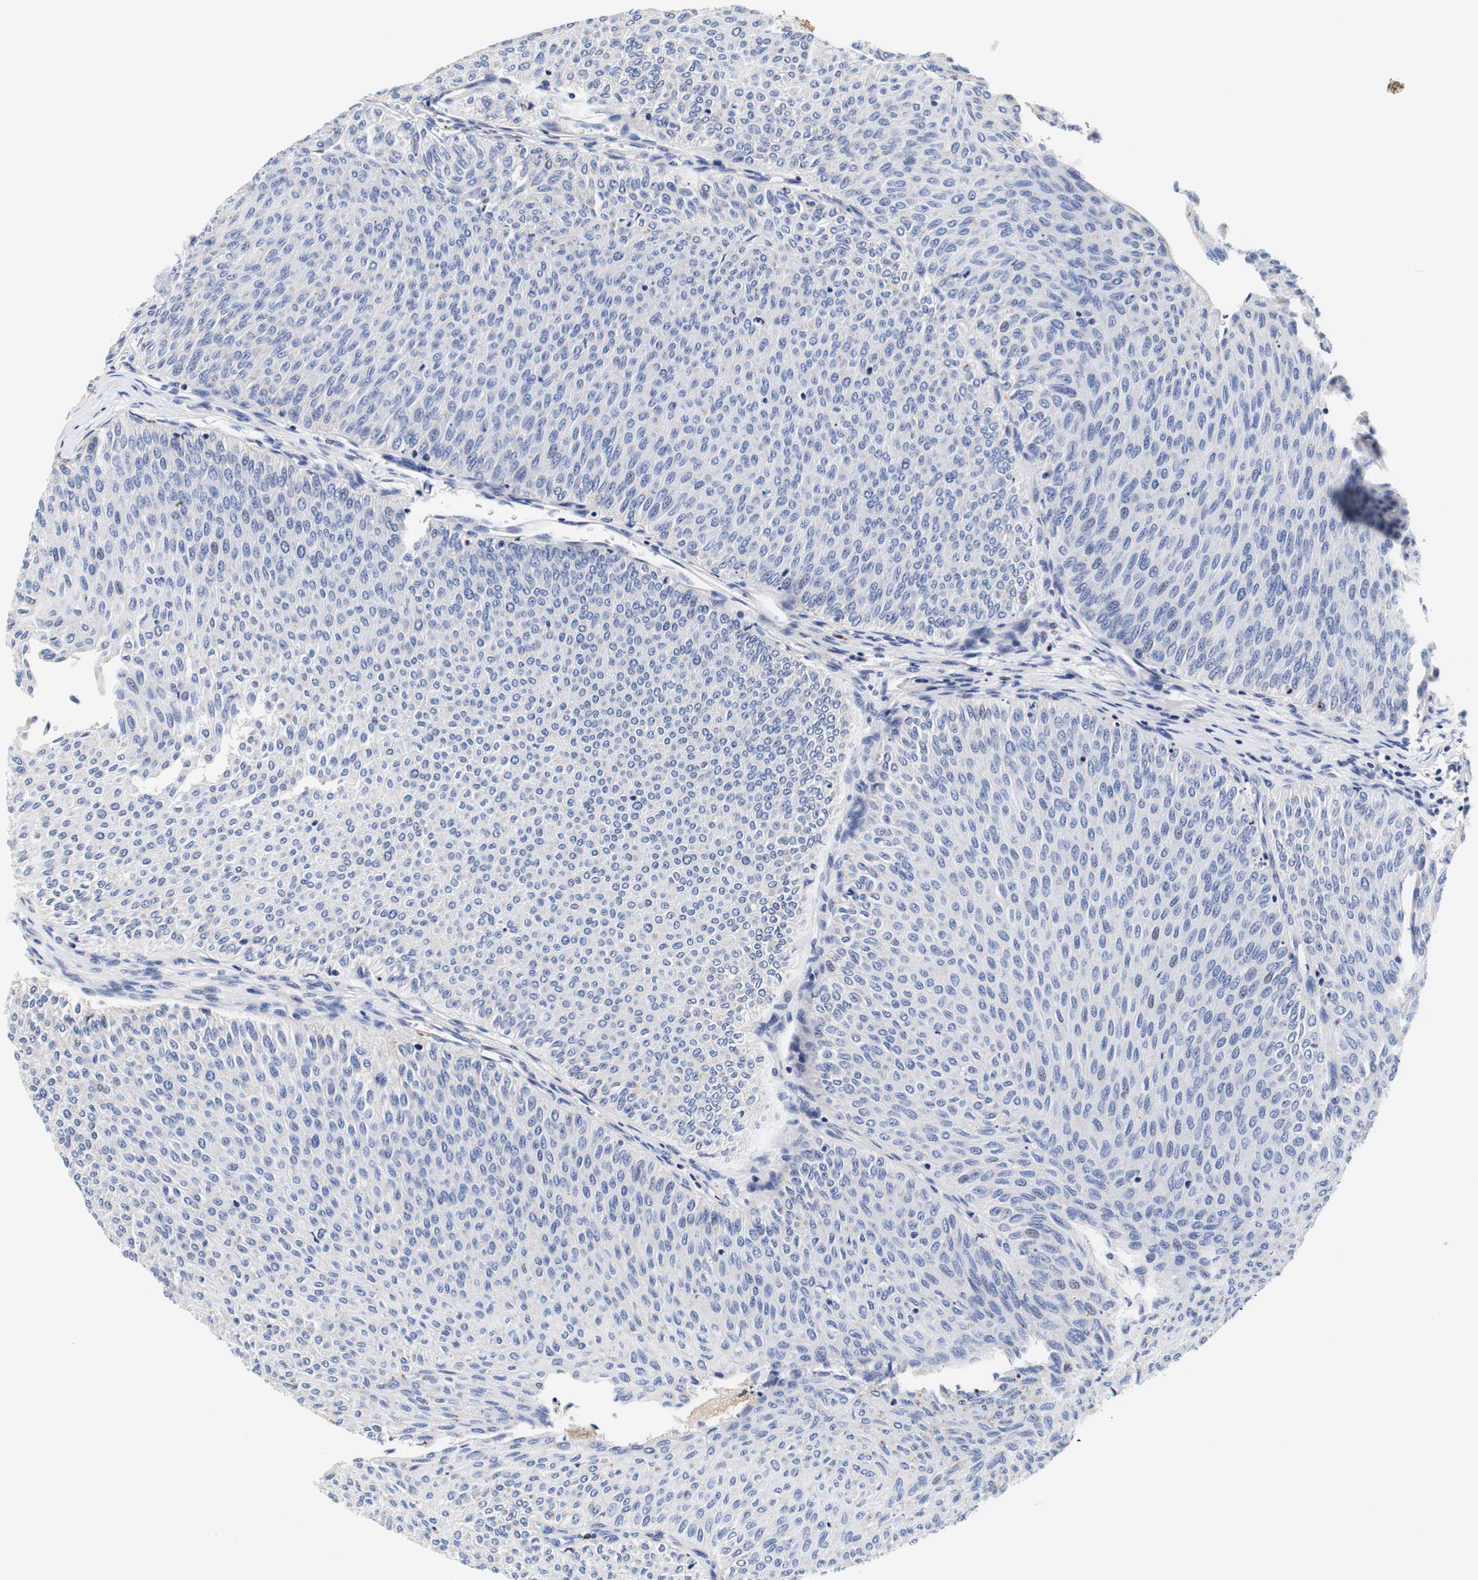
{"staining": {"intensity": "negative", "quantity": "none", "location": "none"}, "tissue": "urothelial cancer", "cell_type": "Tumor cells", "image_type": "cancer", "snomed": [{"axis": "morphology", "description": "Urothelial carcinoma, Low grade"}, {"axis": "topography", "description": "Urinary bladder"}], "caption": "Immunohistochemistry (IHC) micrograph of urothelial cancer stained for a protein (brown), which reveals no positivity in tumor cells. (DAB (3,3'-diaminobenzidine) IHC visualized using brightfield microscopy, high magnification).", "gene": "CAMK4", "patient": {"sex": "male", "age": 78}}